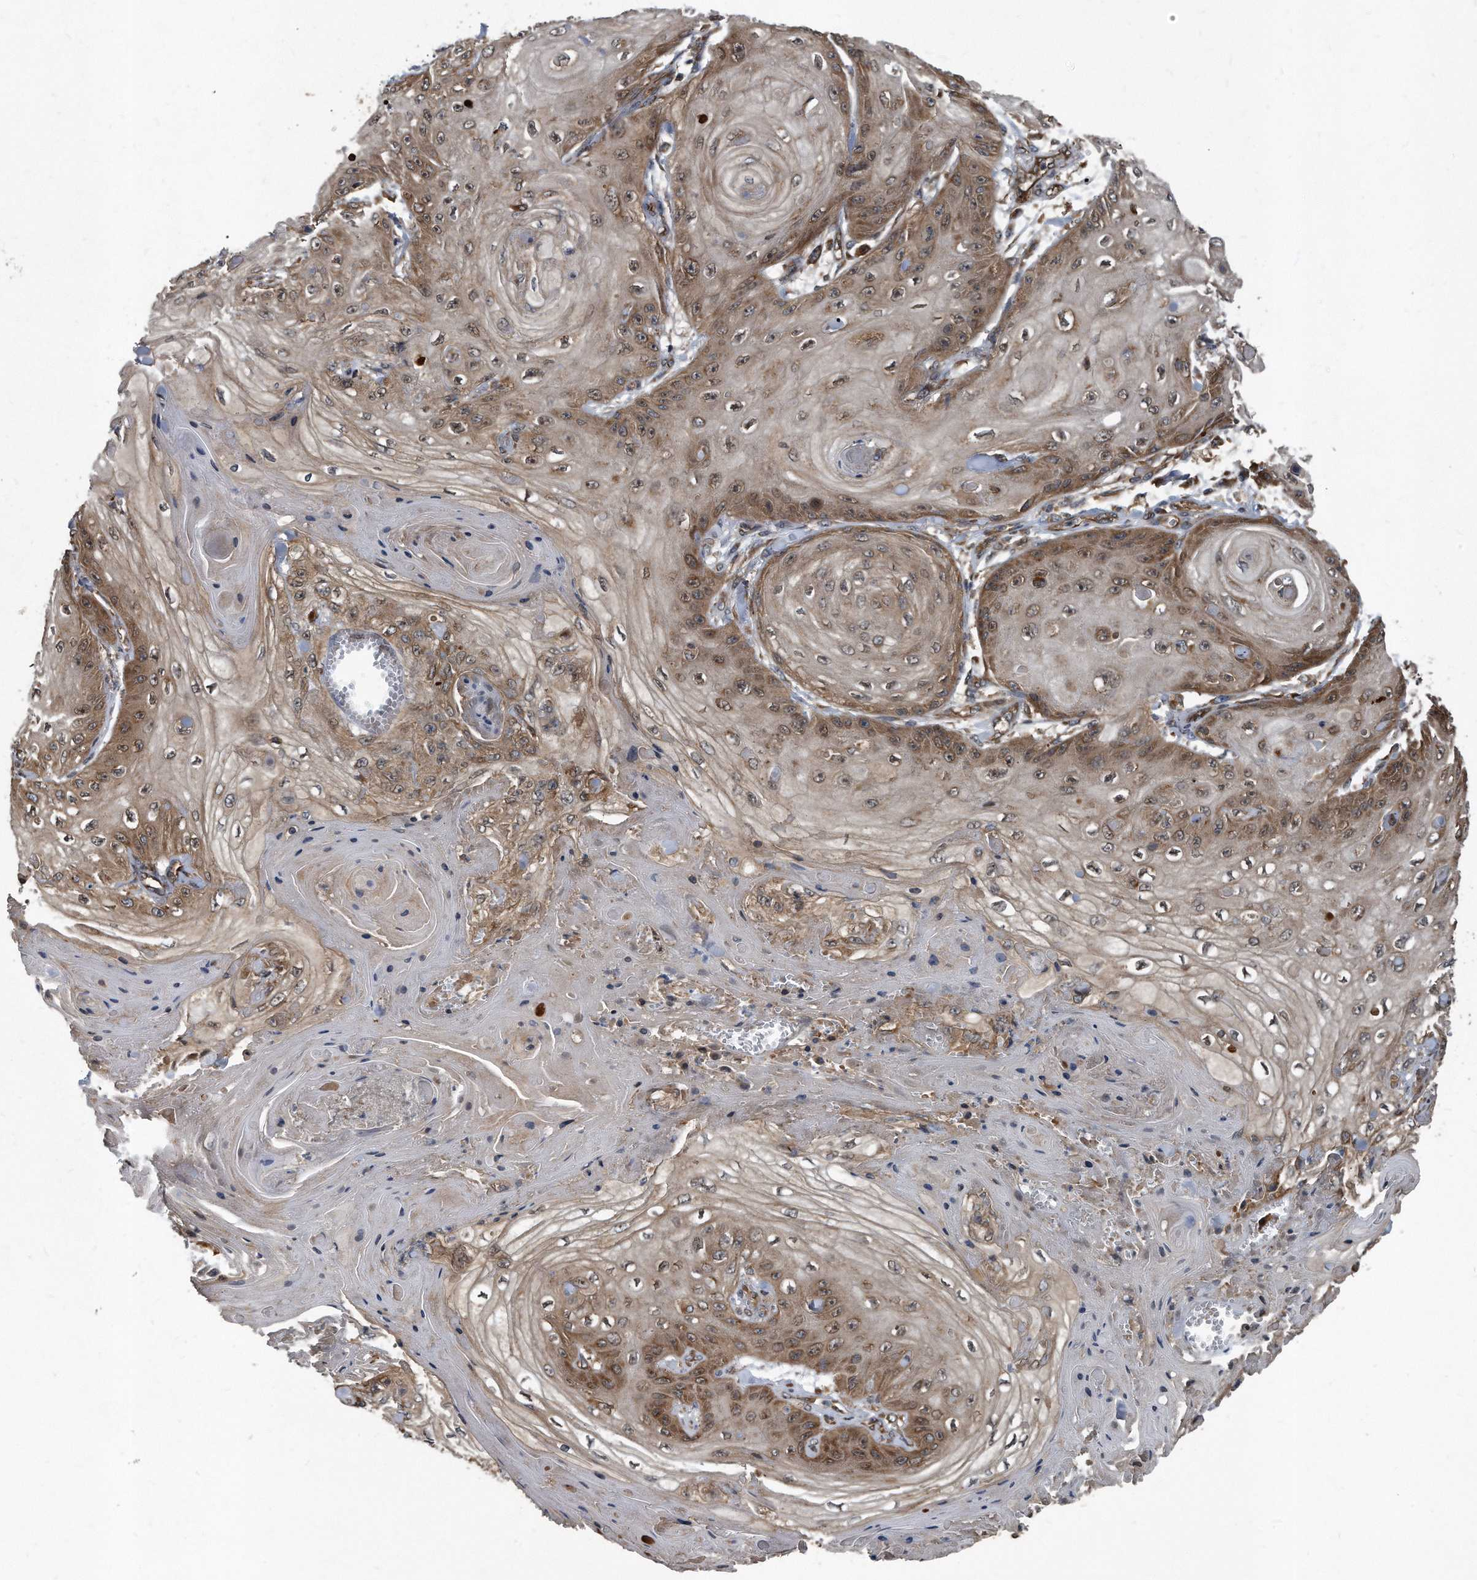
{"staining": {"intensity": "moderate", "quantity": ">75%", "location": "cytoplasmic/membranous"}, "tissue": "skin cancer", "cell_type": "Tumor cells", "image_type": "cancer", "snomed": [{"axis": "morphology", "description": "Squamous cell carcinoma, NOS"}, {"axis": "topography", "description": "Skin"}], "caption": "IHC staining of skin cancer, which exhibits medium levels of moderate cytoplasmic/membranous expression in about >75% of tumor cells indicating moderate cytoplasmic/membranous protein expression. The staining was performed using DAB (brown) for protein detection and nuclei were counterstained in hematoxylin (blue).", "gene": "FAM136A", "patient": {"sex": "male", "age": 74}}